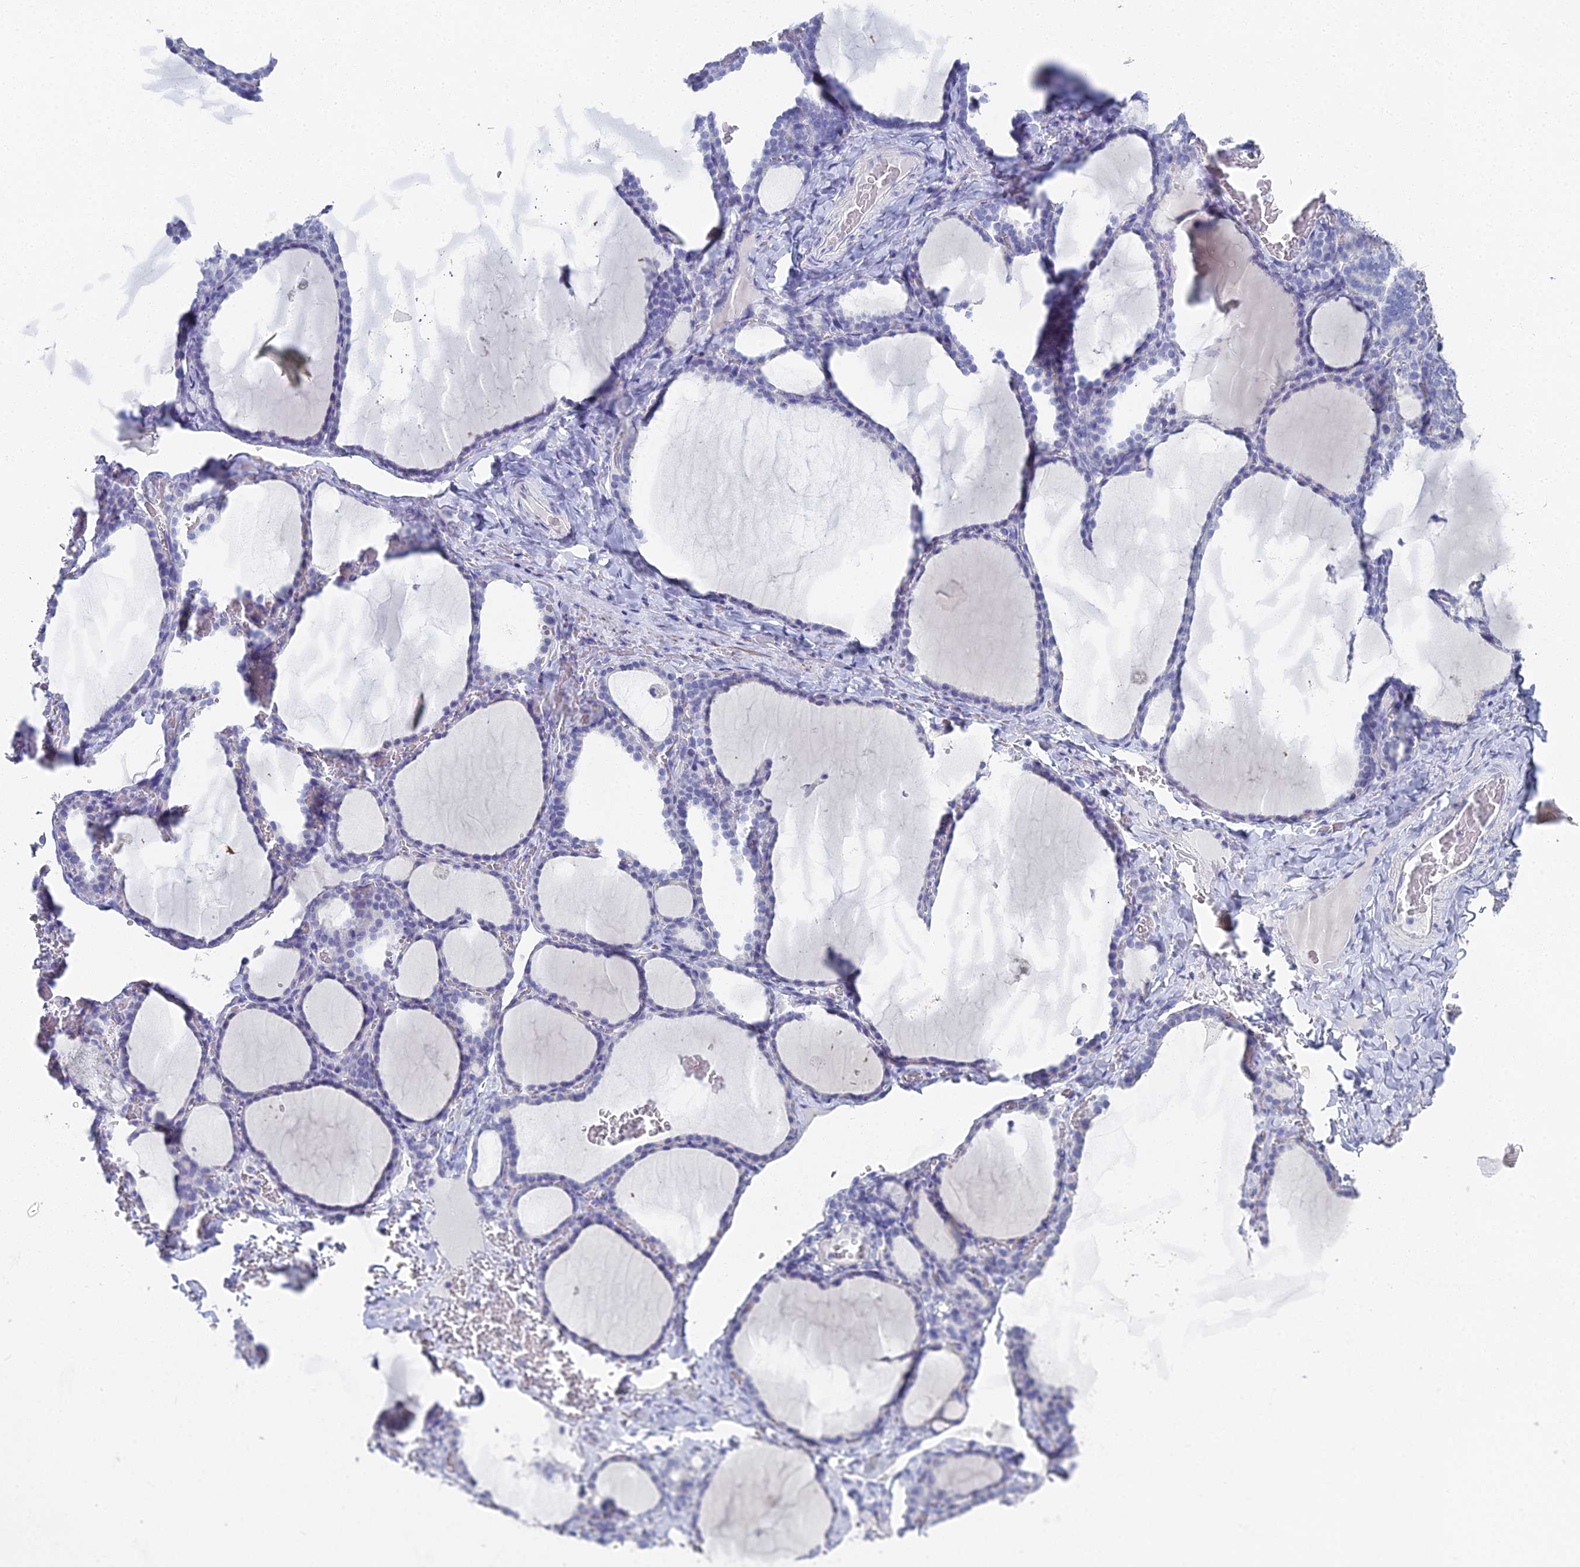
{"staining": {"intensity": "negative", "quantity": "none", "location": "none"}, "tissue": "thyroid gland", "cell_type": "Glandular cells", "image_type": "normal", "snomed": [{"axis": "morphology", "description": "Normal tissue, NOS"}, {"axis": "topography", "description": "Thyroid gland"}], "caption": "Human thyroid gland stained for a protein using immunohistochemistry exhibits no expression in glandular cells.", "gene": "ALPP", "patient": {"sex": "female", "age": 39}}